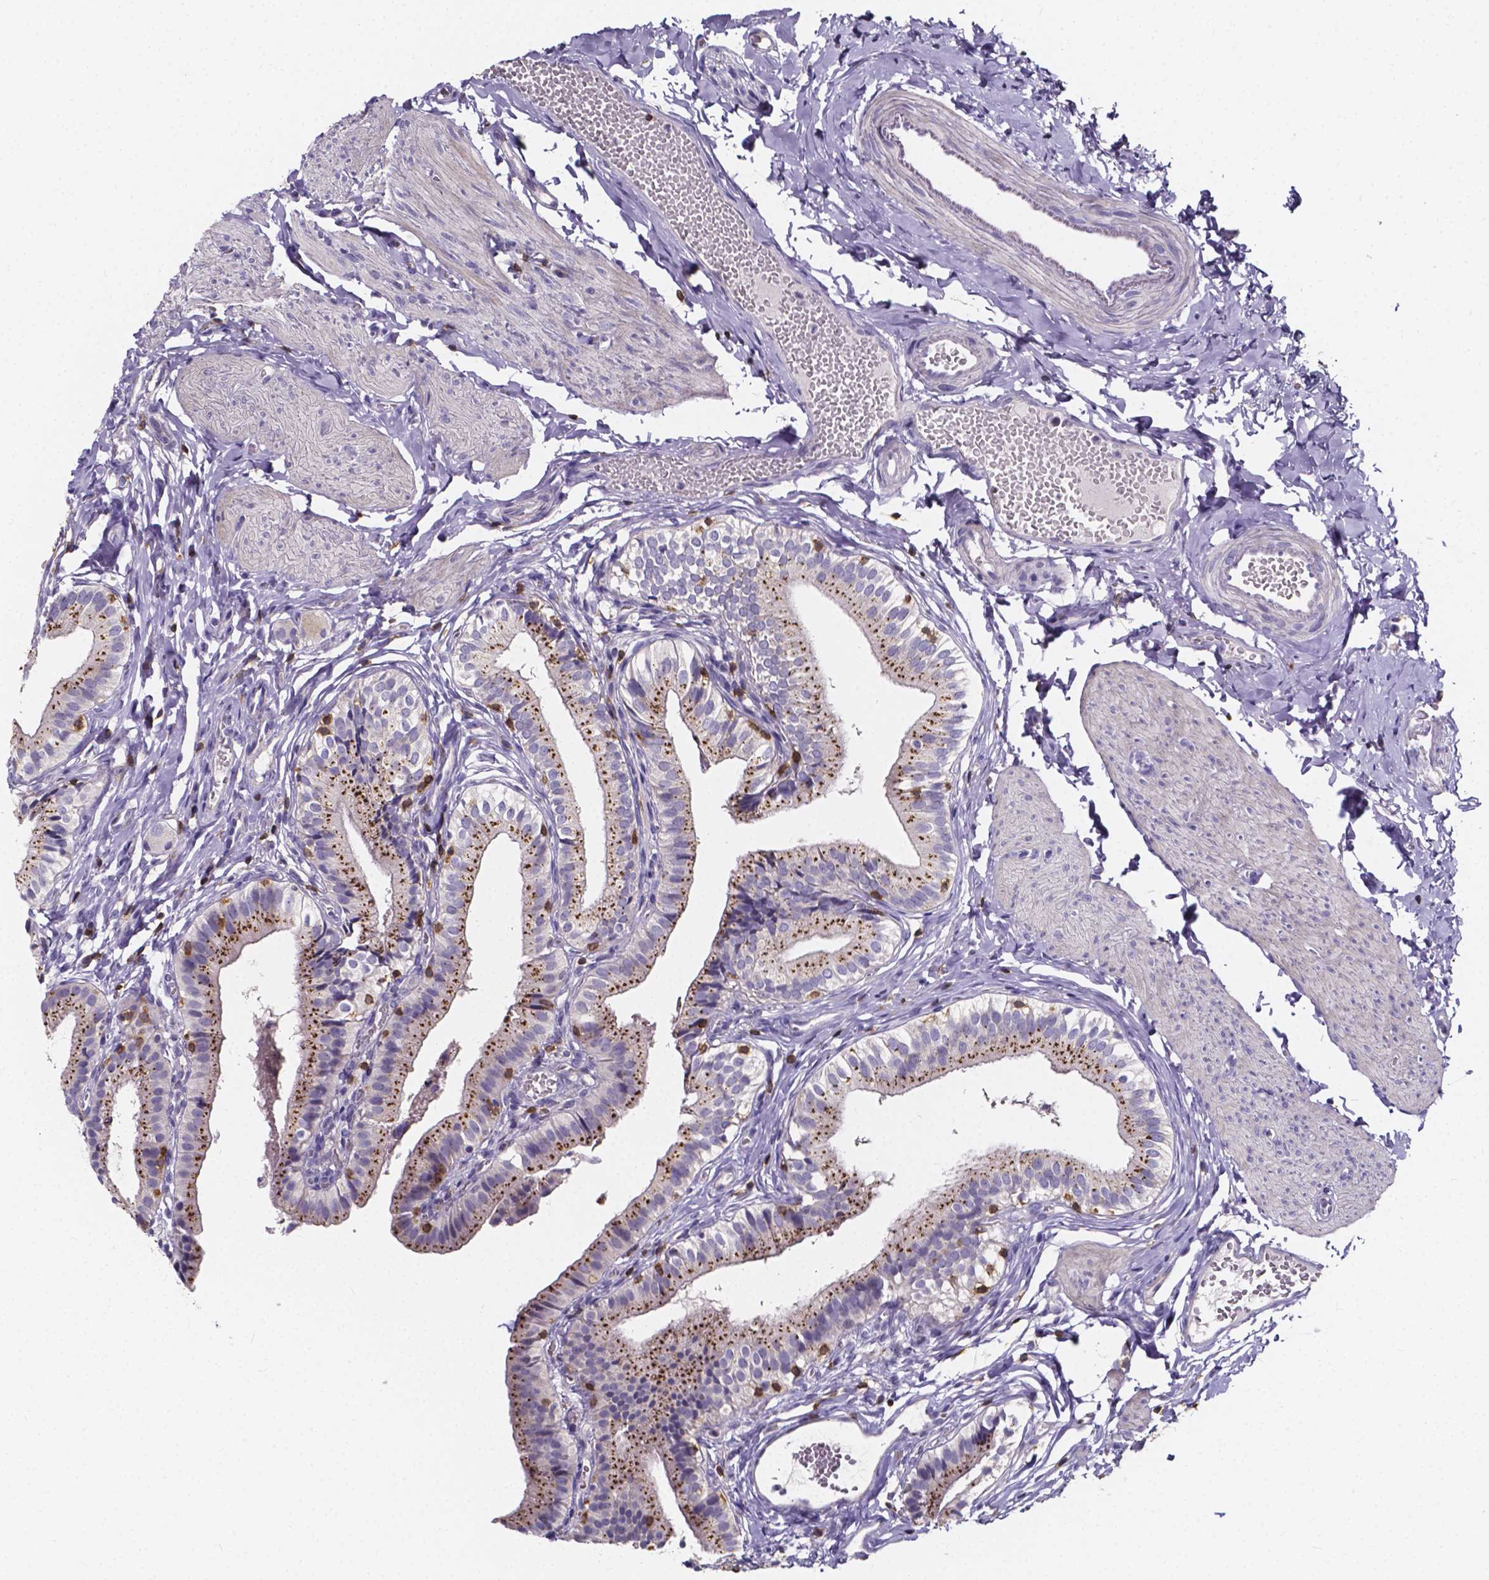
{"staining": {"intensity": "moderate", "quantity": "25%-75%", "location": "cytoplasmic/membranous"}, "tissue": "gallbladder", "cell_type": "Glandular cells", "image_type": "normal", "snomed": [{"axis": "morphology", "description": "Normal tissue, NOS"}, {"axis": "topography", "description": "Gallbladder"}], "caption": "Immunohistochemical staining of normal gallbladder reveals moderate cytoplasmic/membranous protein staining in about 25%-75% of glandular cells.", "gene": "THEMIS", "patient": {"sex": "female", "age": 47}}